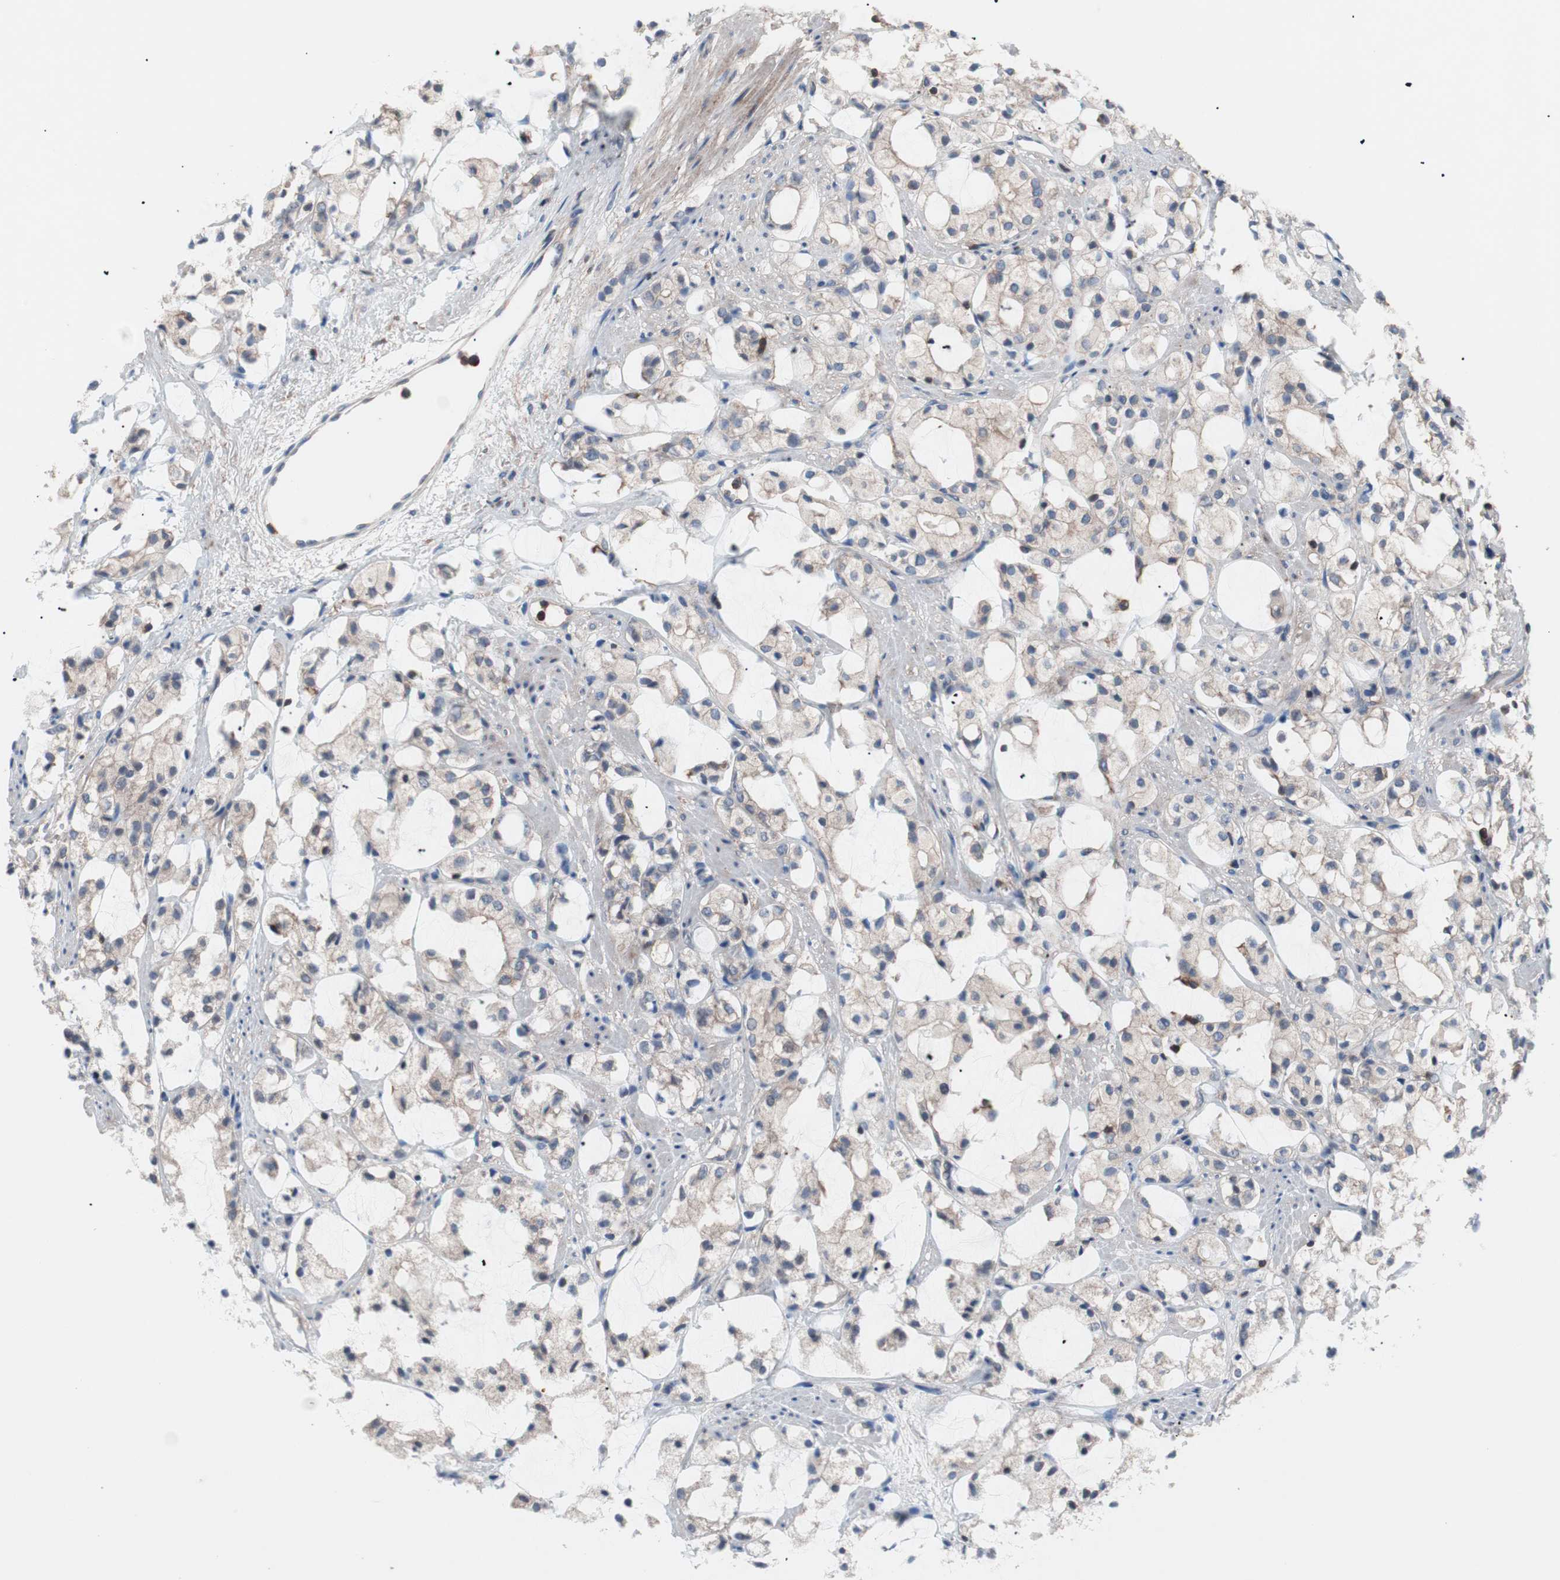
{"staining": {"intensity": "weak", "quantity": ">75%", "location": "cytoplasmic/membranous"}, "tissue": "prostate cancer", "cell_type": "Tumor cells", "image_type": "cancer", "snomed": [{"axis": "morphology", "description": "Adenocarcinoma, High grade"}, {"axis": "topography", "description": "Prostate"}], "caption": "Protein analysis of high-grade adenocarcinoma (prostate) tissue demonstrates weak cytoplasmic/membranous staining in approximately >75% of tumor cells.", "gene": "PIK3R1", "patient": {"sex": "male", "age": 85}}